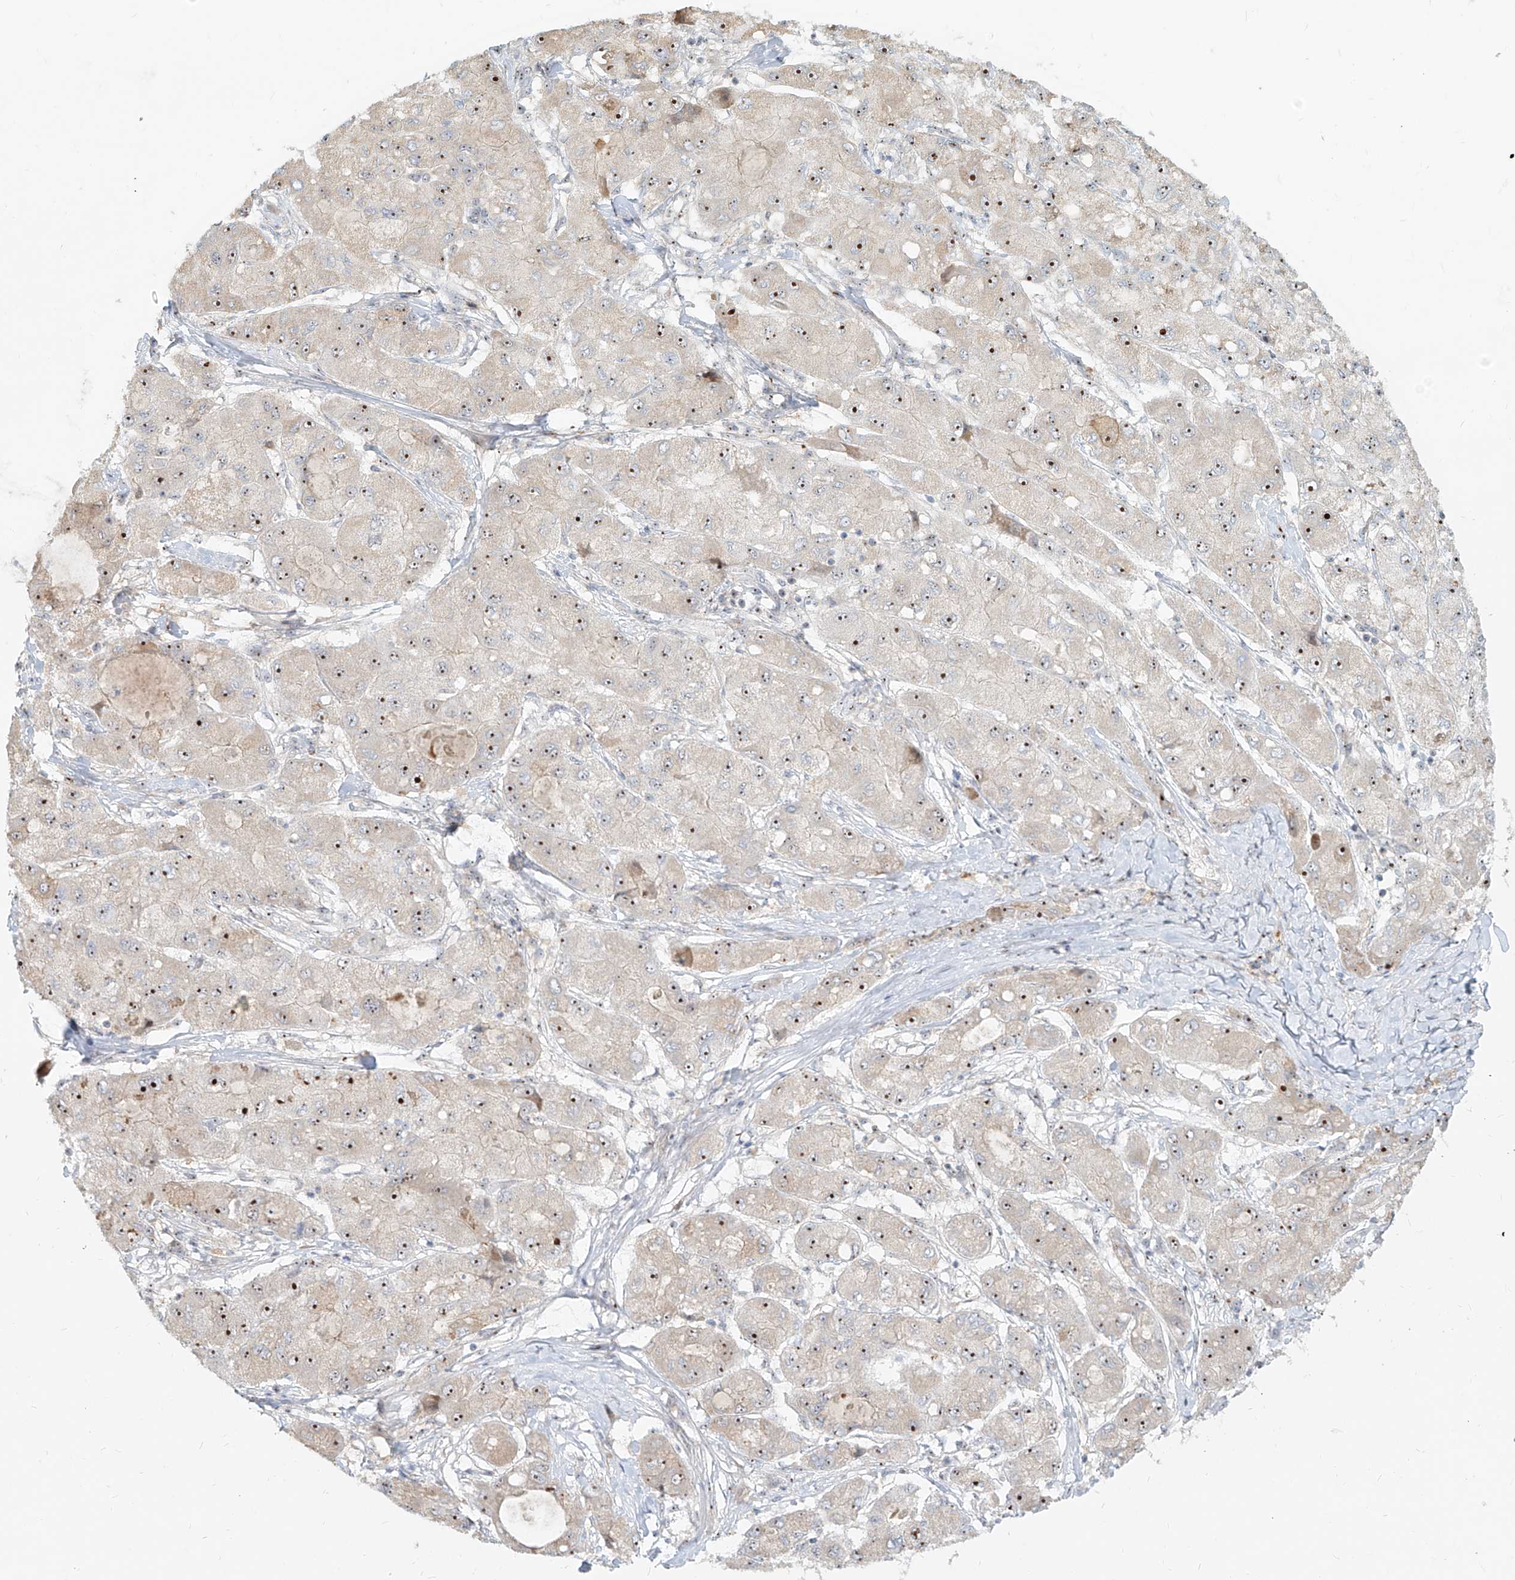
{"staining": {"intensity": "moderate", "quantity": ">75%", "location": "cytoplasmic/membranous,nuclear"}, "tissue": "liver cancer", "cell_type": "Tumor cells", "image_type": "cancer", "snomed": [{"axis": "morphology", "description": "Carcinoma, Hepatocellular, NOS"}, {"axis": "topography", "description": "Liver"}], "caption": "This micrograph reveals liver cancer (hepatocellular carcinoma) stained with immunohistochemistry to label a protein in brown. The cytoplasmic/membranous and nuclear of tumor cells show moderate positivity for the protein. Nuclei are counter-stained blue.", "gene": "BYSL", "patient": {"sex": "male", "age": 80}}